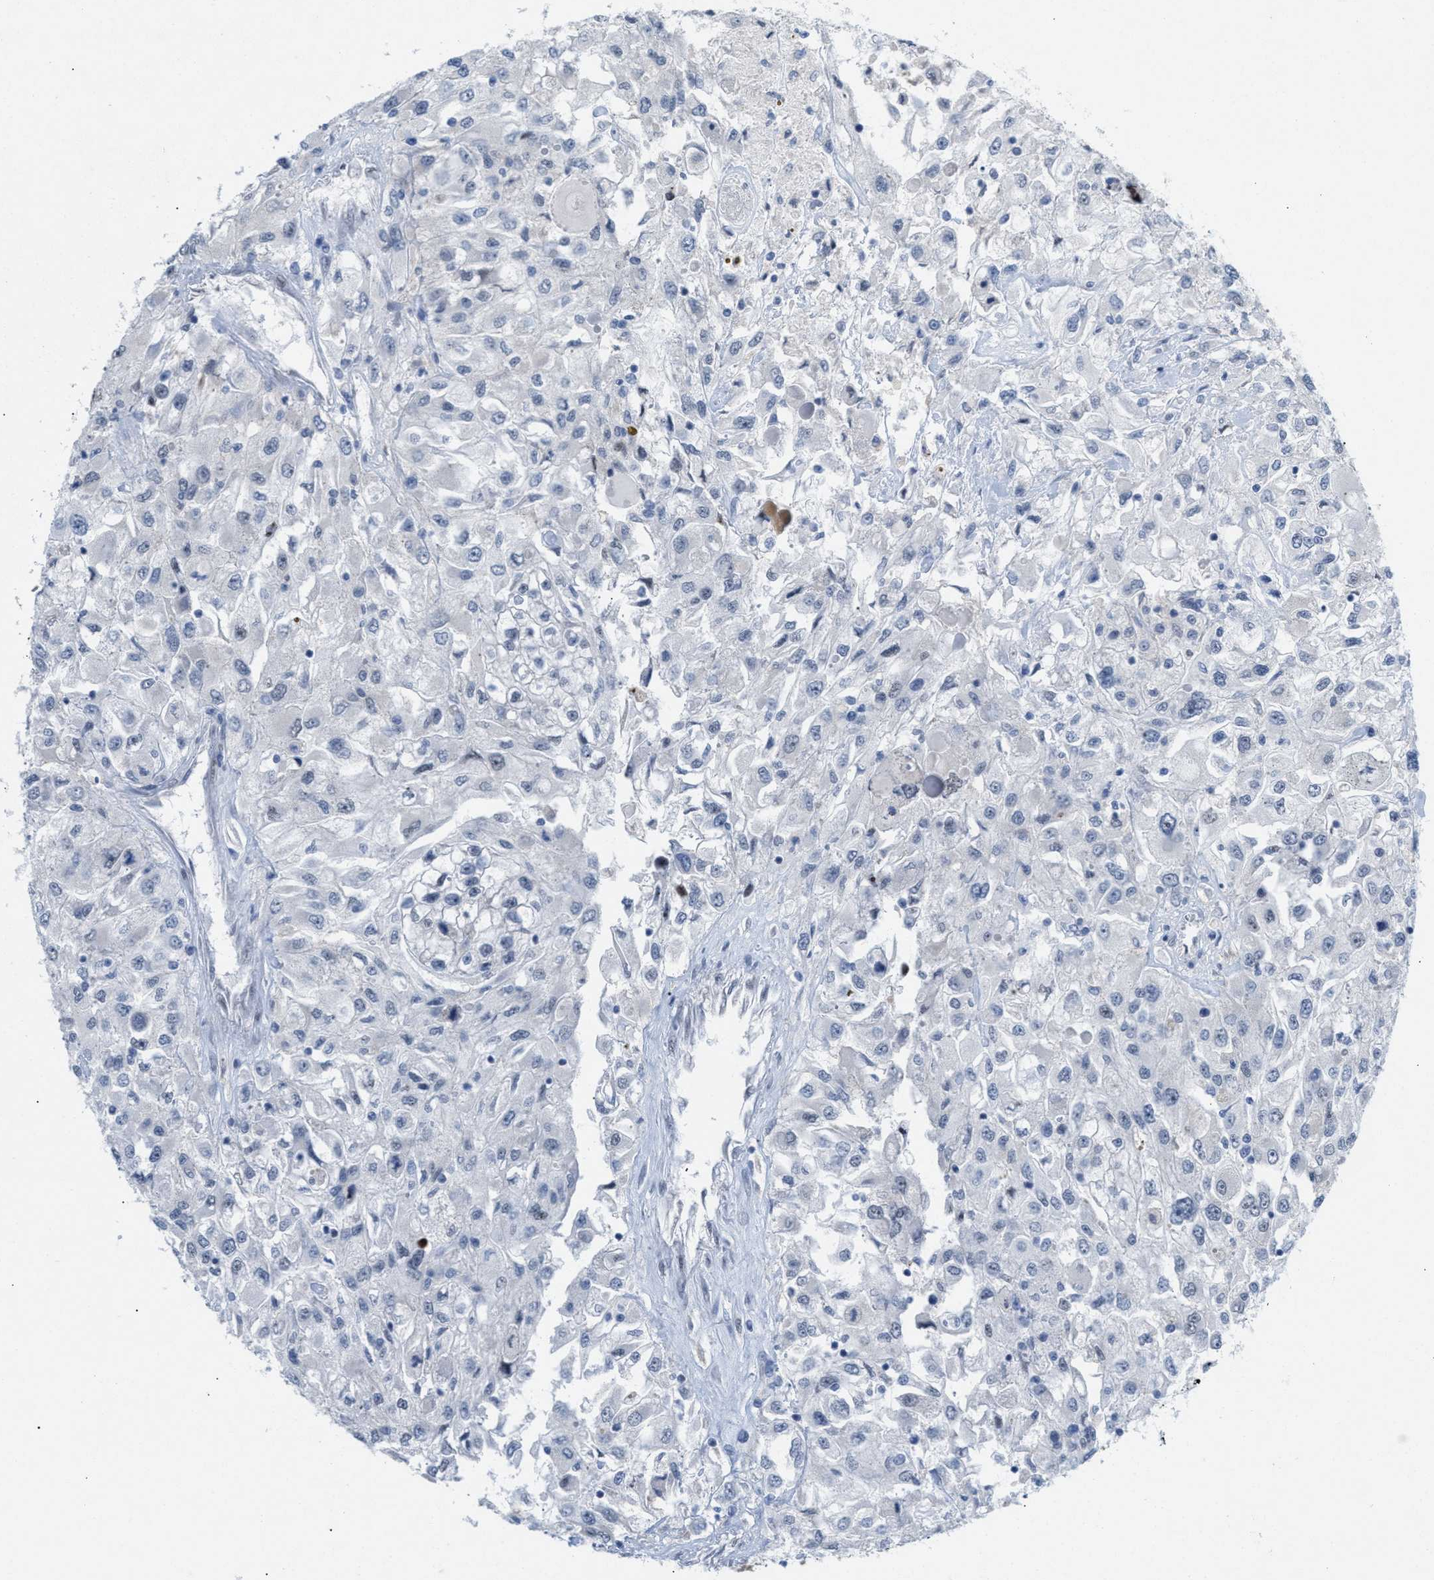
{"staining": {"intensity": "negative", "quantity": "none", "location": "none"}, "tissue": "renal cancer", "cell_type": "Tumor cells", "image_type": "cancer", "snomed": [{"axis": "morphology", "description": "Adenocarcinoma, NOS"}, {"axis": "topography", "description": "Kidney"}], "caption": "This is an immunohistochemistry photomicrograph of human adenocarcinoma (renal). There is no positivity in tumor cells.", "gene": "WIPI2", "patient": {"sex": "female", "age": 52}}